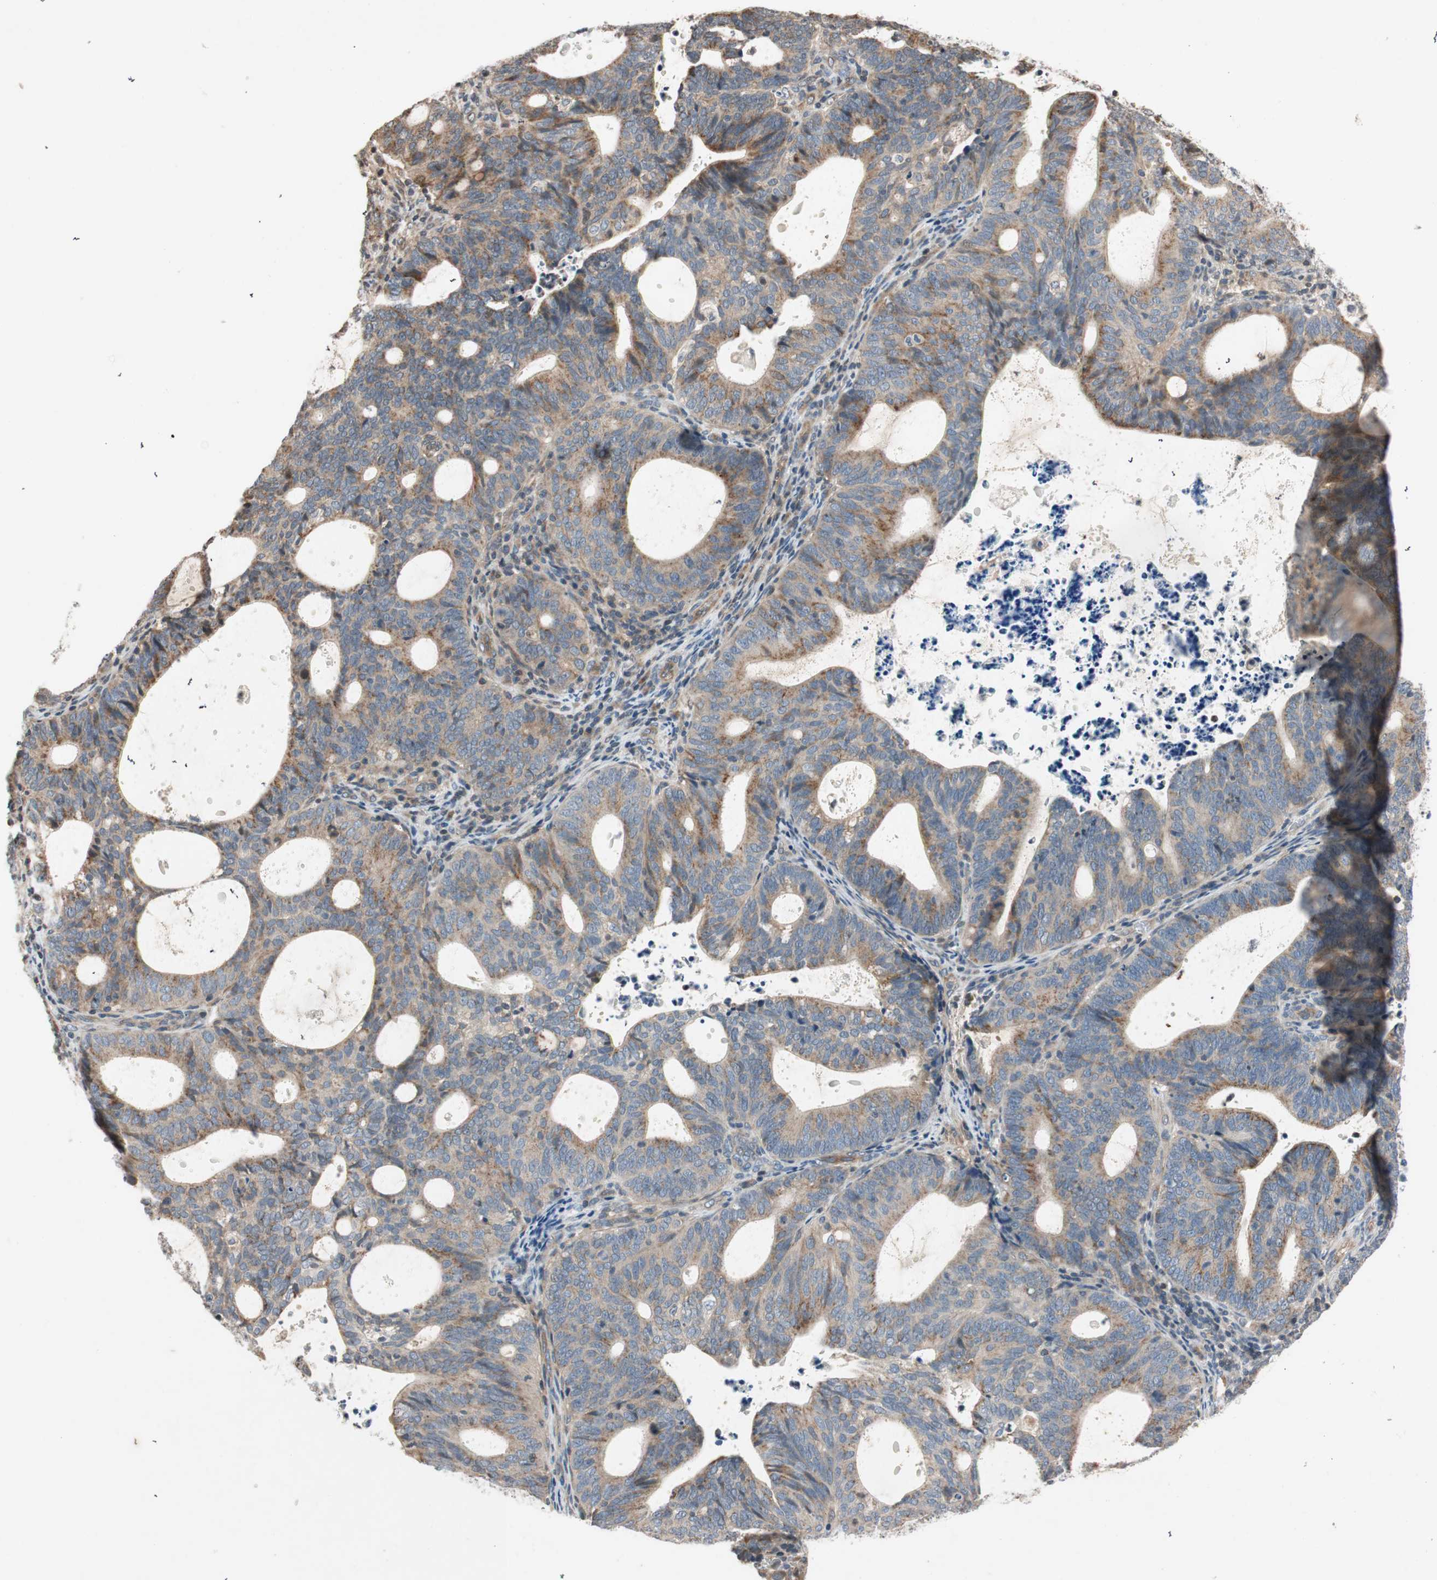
{"staining": {"intensity": "moderate", "quantity": ">75%", "location": "cytoplasmic/membranous"}, "tissue": "endometrial cancer", "cell_type": "Tumor cells", "image_type": "cancer", "snomed": [{"axis": "morphology", "description": "Adenocarcinoma, NOS"}, {"axis": "topography", "description": "Uterus"}], "caption": "Protein staining reveals moderate cytoplasmic/membranous staining in approximately >75% of tumor cells in endometrial cancer (adenocarcinoma).", "gene": "GCLM", "patient": {"sex": "female", "age": 83}}